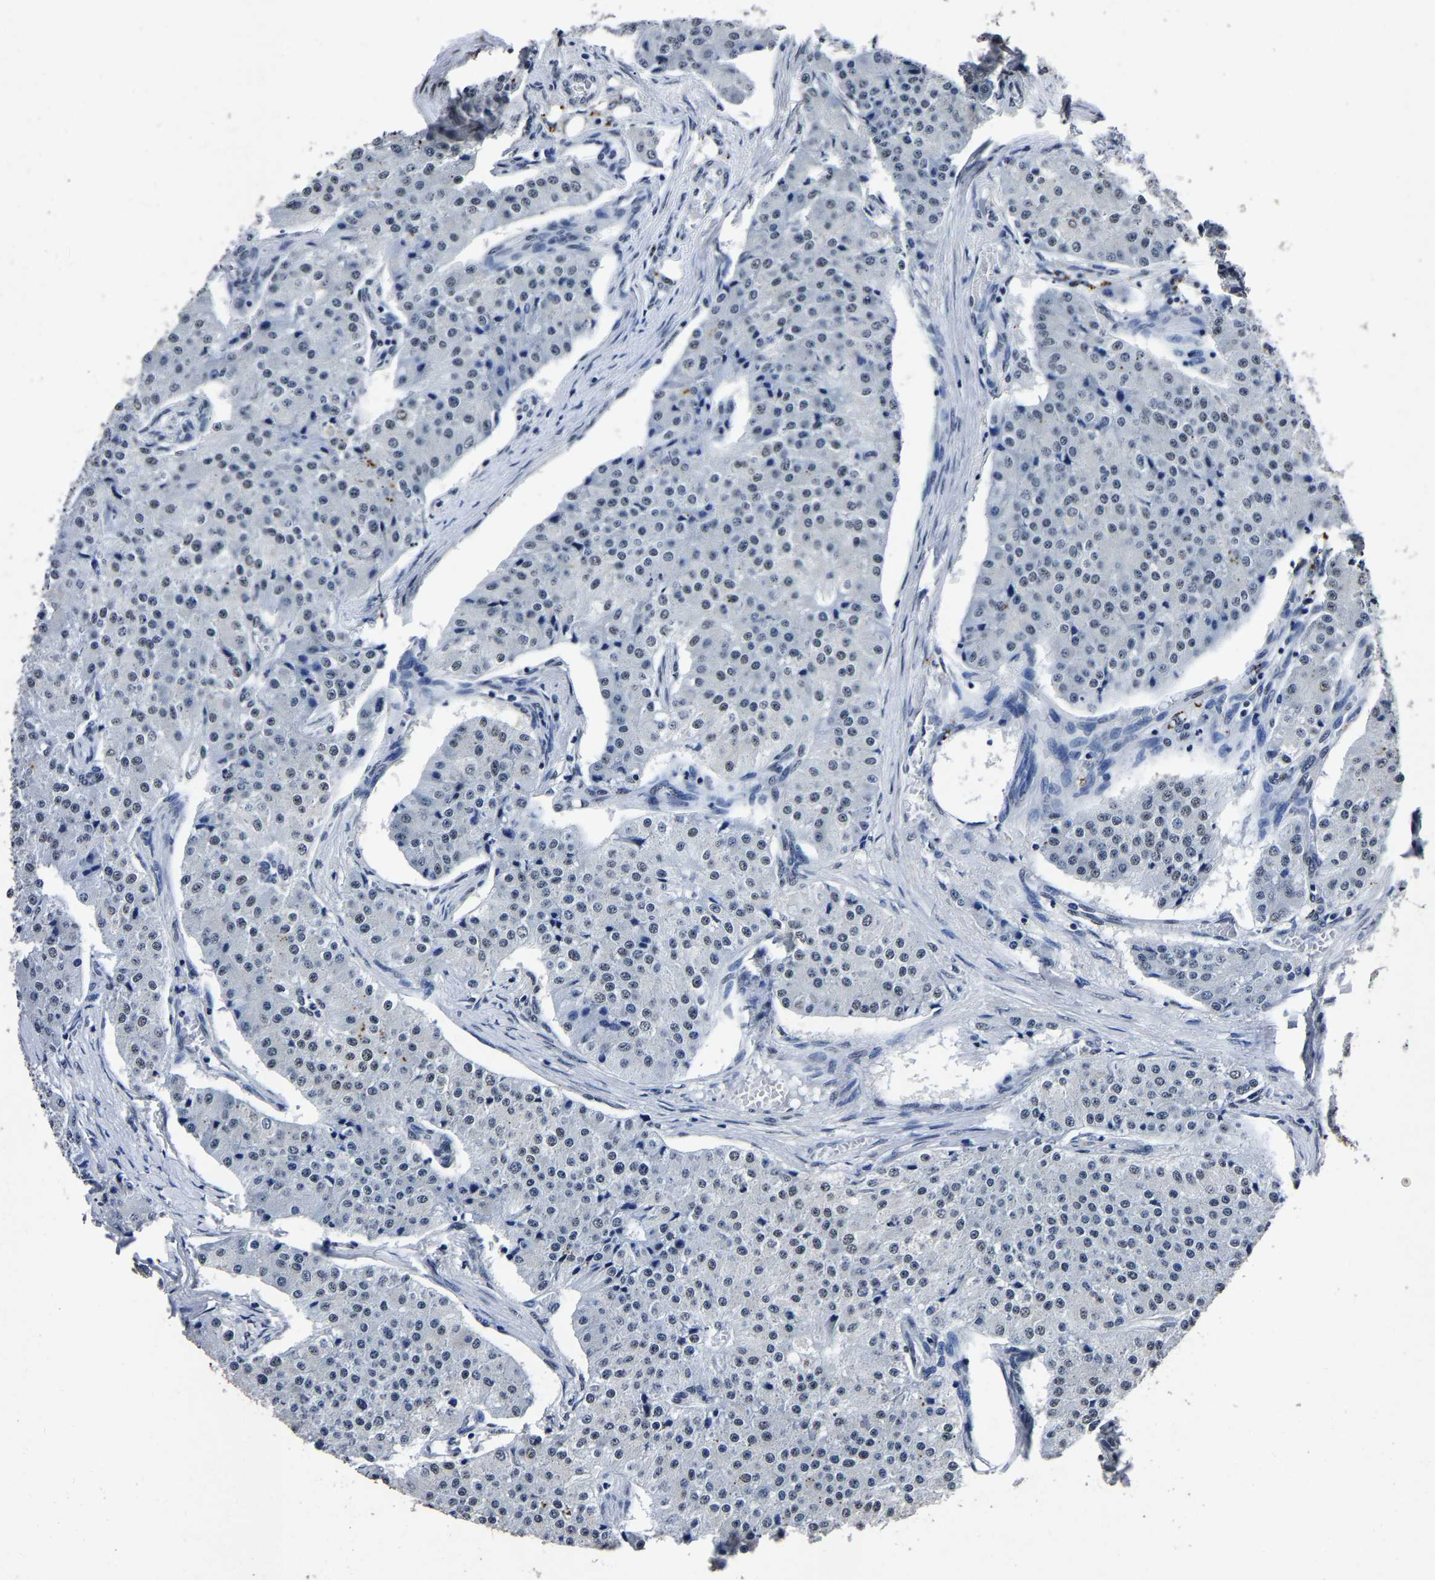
{"staining": {"intensity": "weak", "quantity": "25%-75%", "location": "nuclear"}, "tissue": "carcinoid", "cell_type": "Tumor cells", "image_type": "cancer", "snomed": [{"axis": "morphology", "description": "Carcinoid, malignant, NOS"}, {"axis": "topography", "description": "Colon"}], "caption": "IHC staining of carcinoid, which reveals low levels of weak nuclear staining in approximately 25%-75% of tumor cells indicating weak nuclear protein staining. The staining was performed using DAB (brown) for protein detection and nuclei were counterstained in hematoxylin (blue).", "gene": "RBM45", "patient": {"sex": "female", "age": 52}}